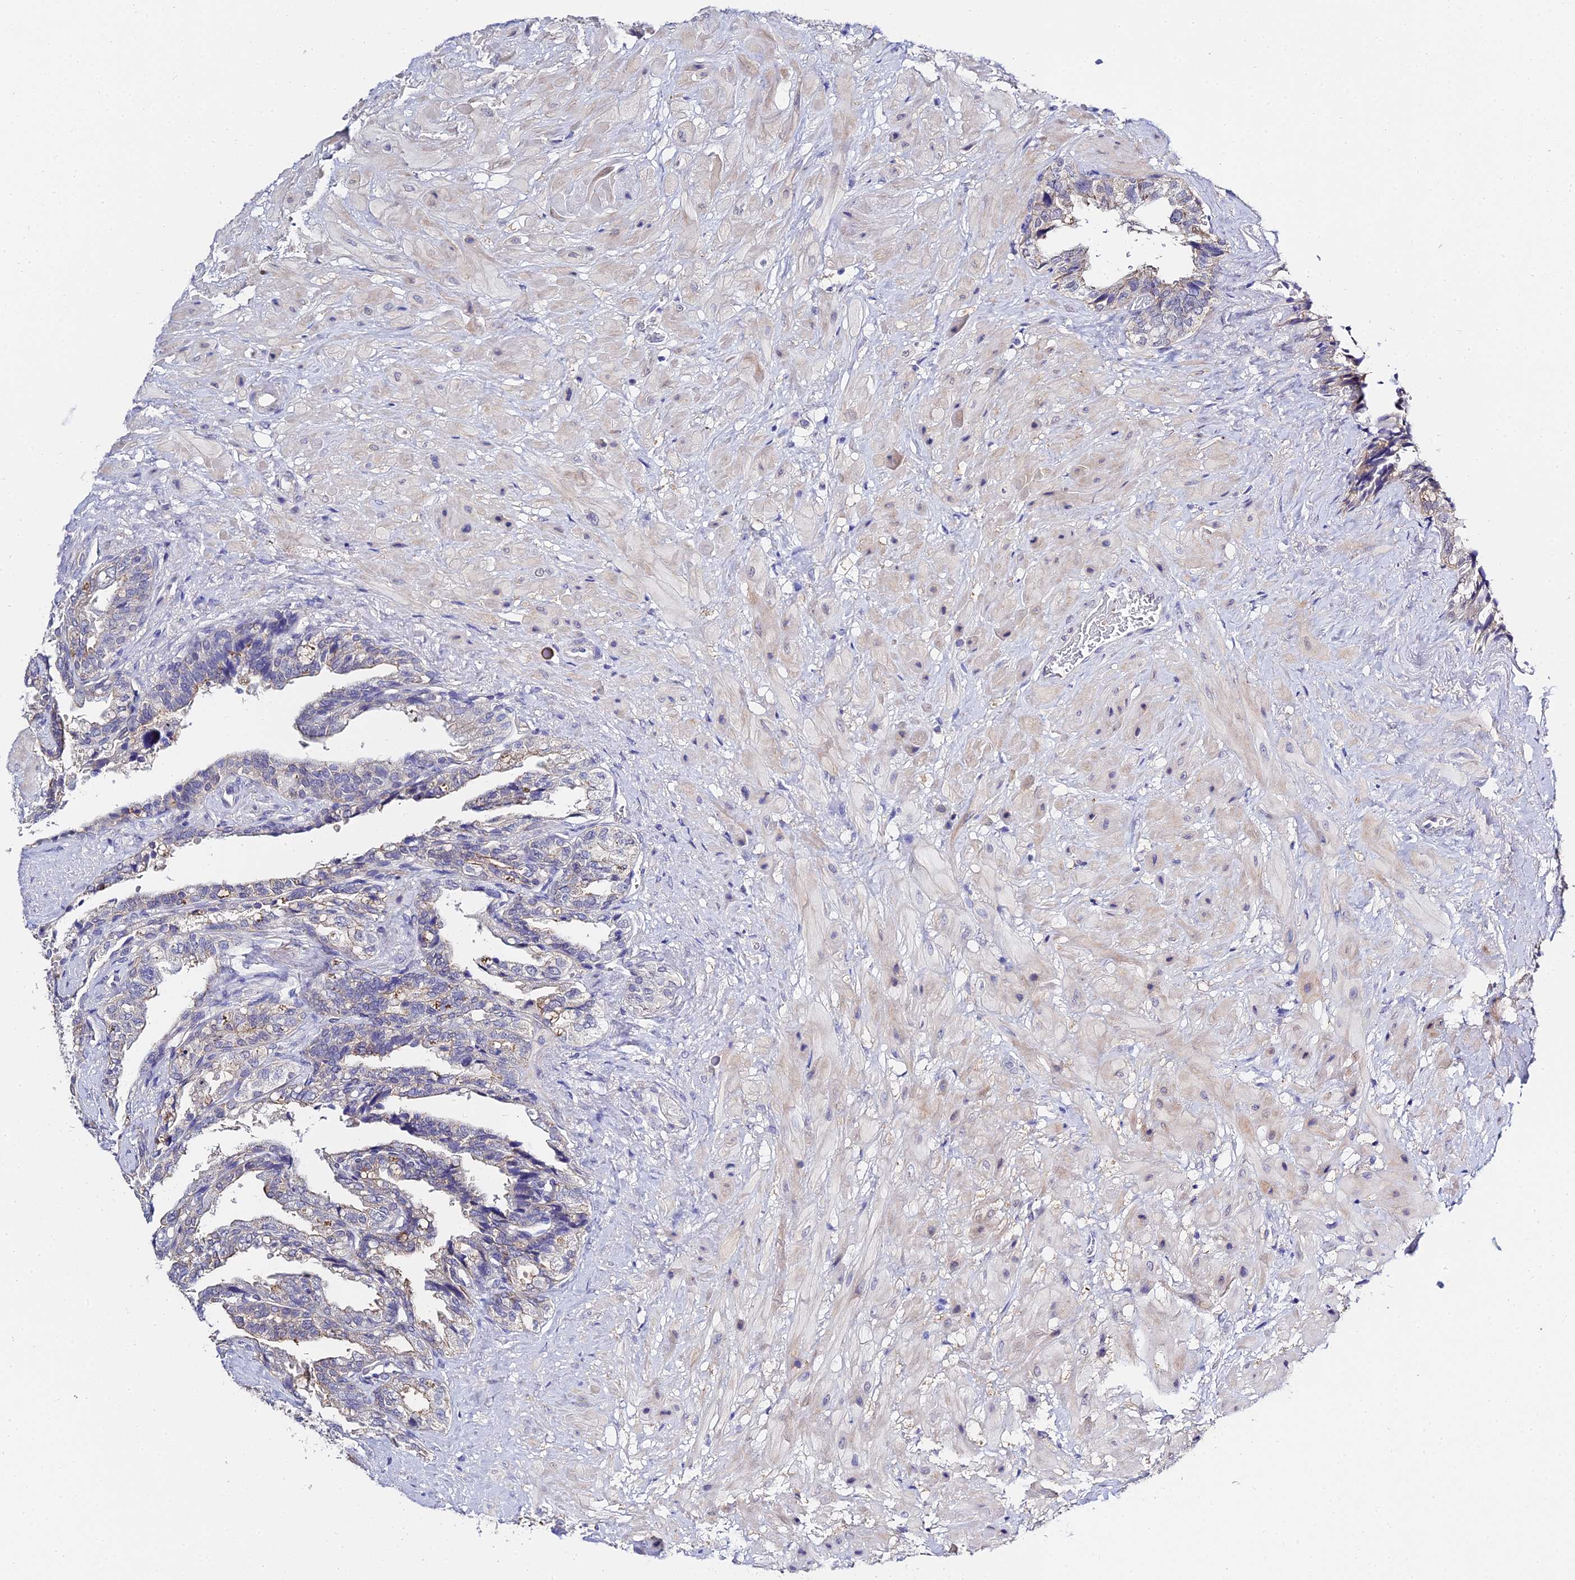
{"staining": {"intensity": "weak", "quantity": "<25%", "location": "cytoplasmic/membranous"}, "tissue": "seminal vesicle", "cell_type": "Glandular cells", "image_type": "normal", "snomed": [{"axis": "morphology", "description": "Normal tissue, NOS"}, {"axis": "topography", "description": "Seminal veicle"}, {"axis": "topography", "description": "Peripheral nerve tissue"}], "caption": "Immunohistochemical staining of unremarkable seminal vesicle shows no significant staining in glandular cells.", "gene": "HOXB1", "patient": {"sex": "male", "age": 60}}